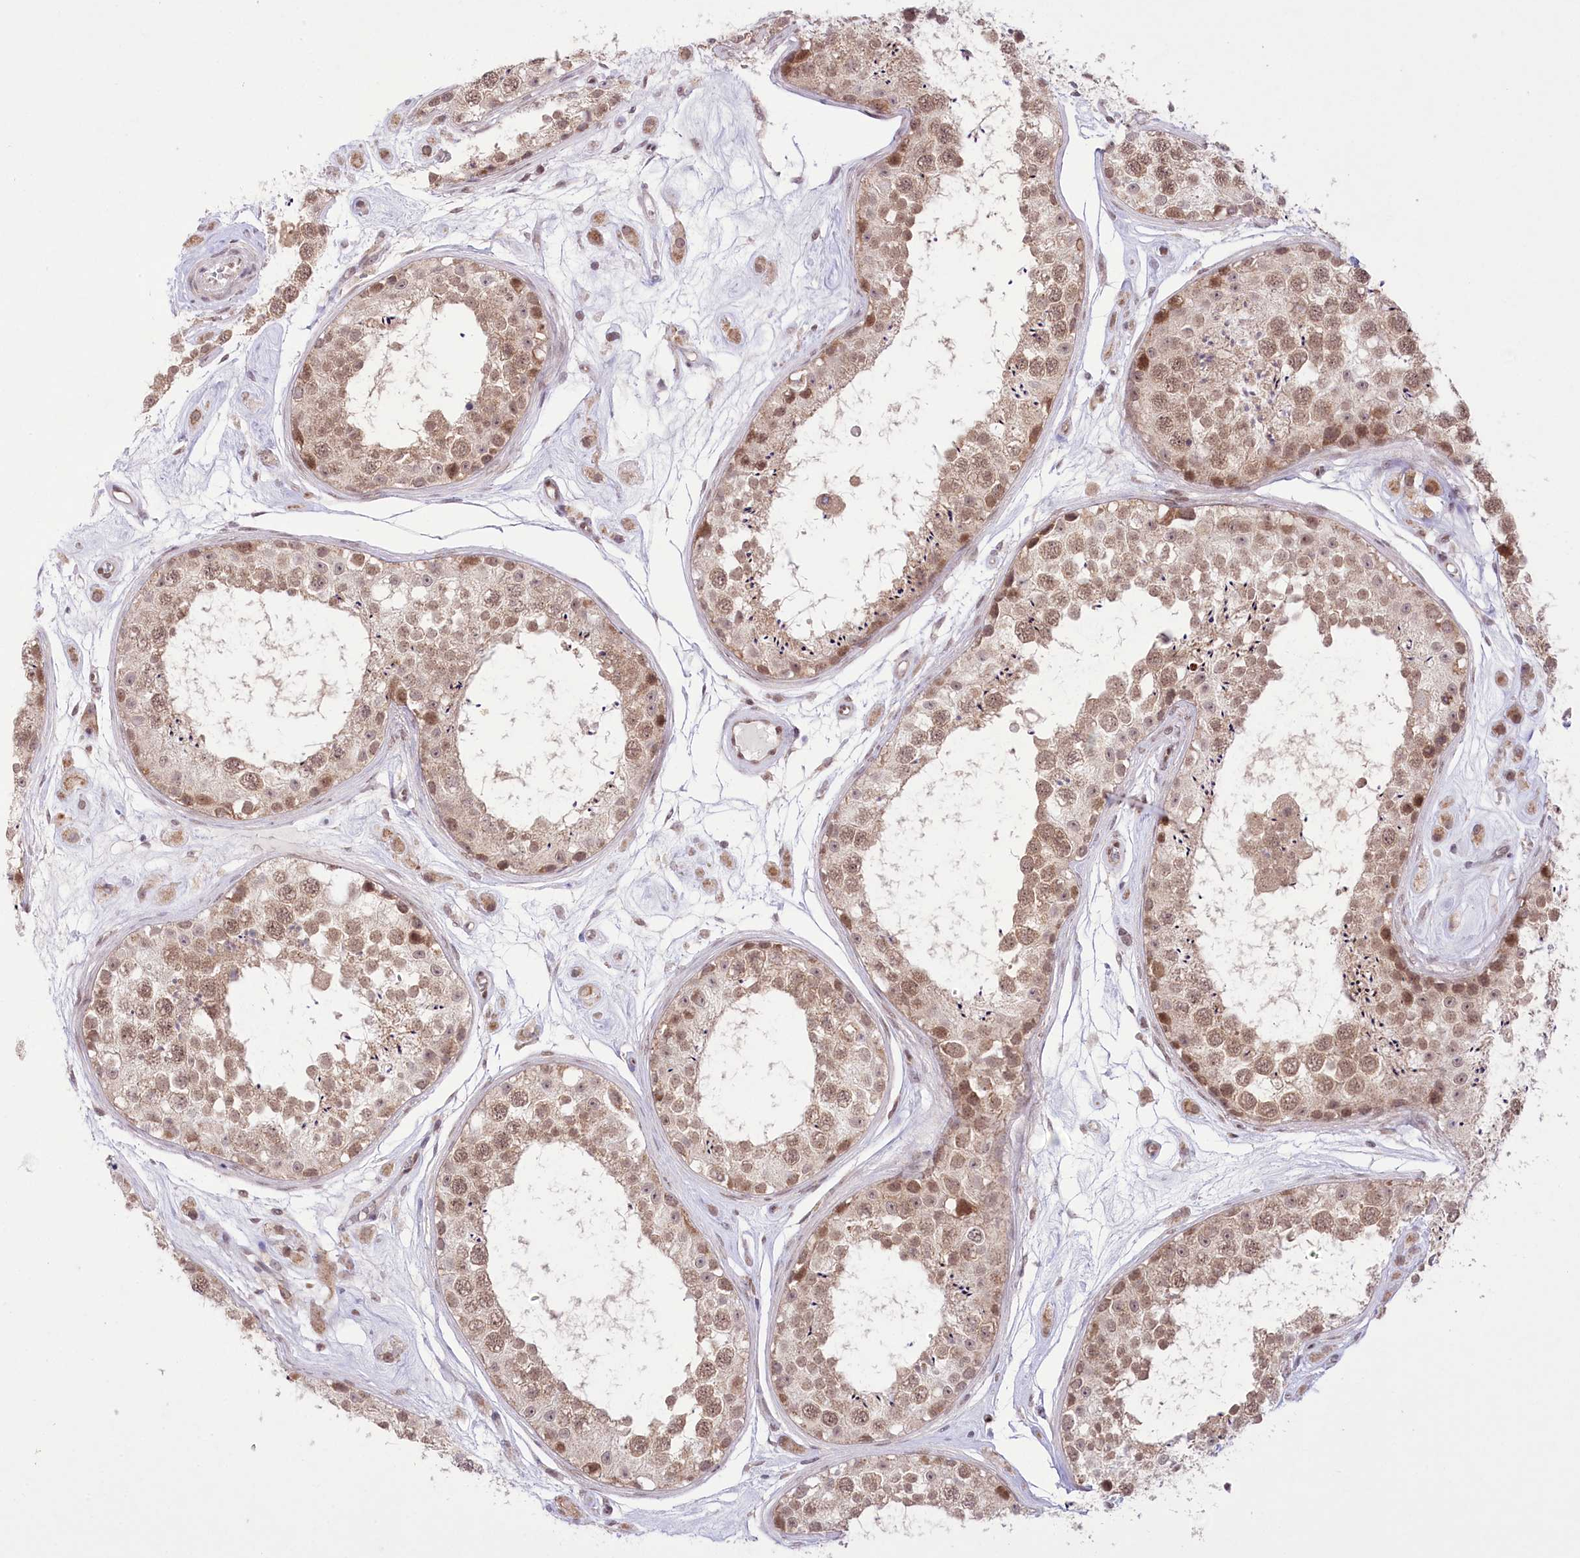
{"staining": {"intensity": "moderate", "quantity": ">75%", "location": "nuclear"}, "tissue": "testis", "cell_type": "Cells in seminiferous ducts", "image_type": "normal", "snomed": [{"axis": "morphology", "description": "Normal tissue, NOS"}, {"axis": "topography", "description": "Testis"}], "caption": "Testis stained for a protein (brown) displays moderate nuclear positive positivity in approximately >75% of cells in seminiferous ducts.", "gene": "ZMAT2", "patient": {"sex": "male", "age": 25}}